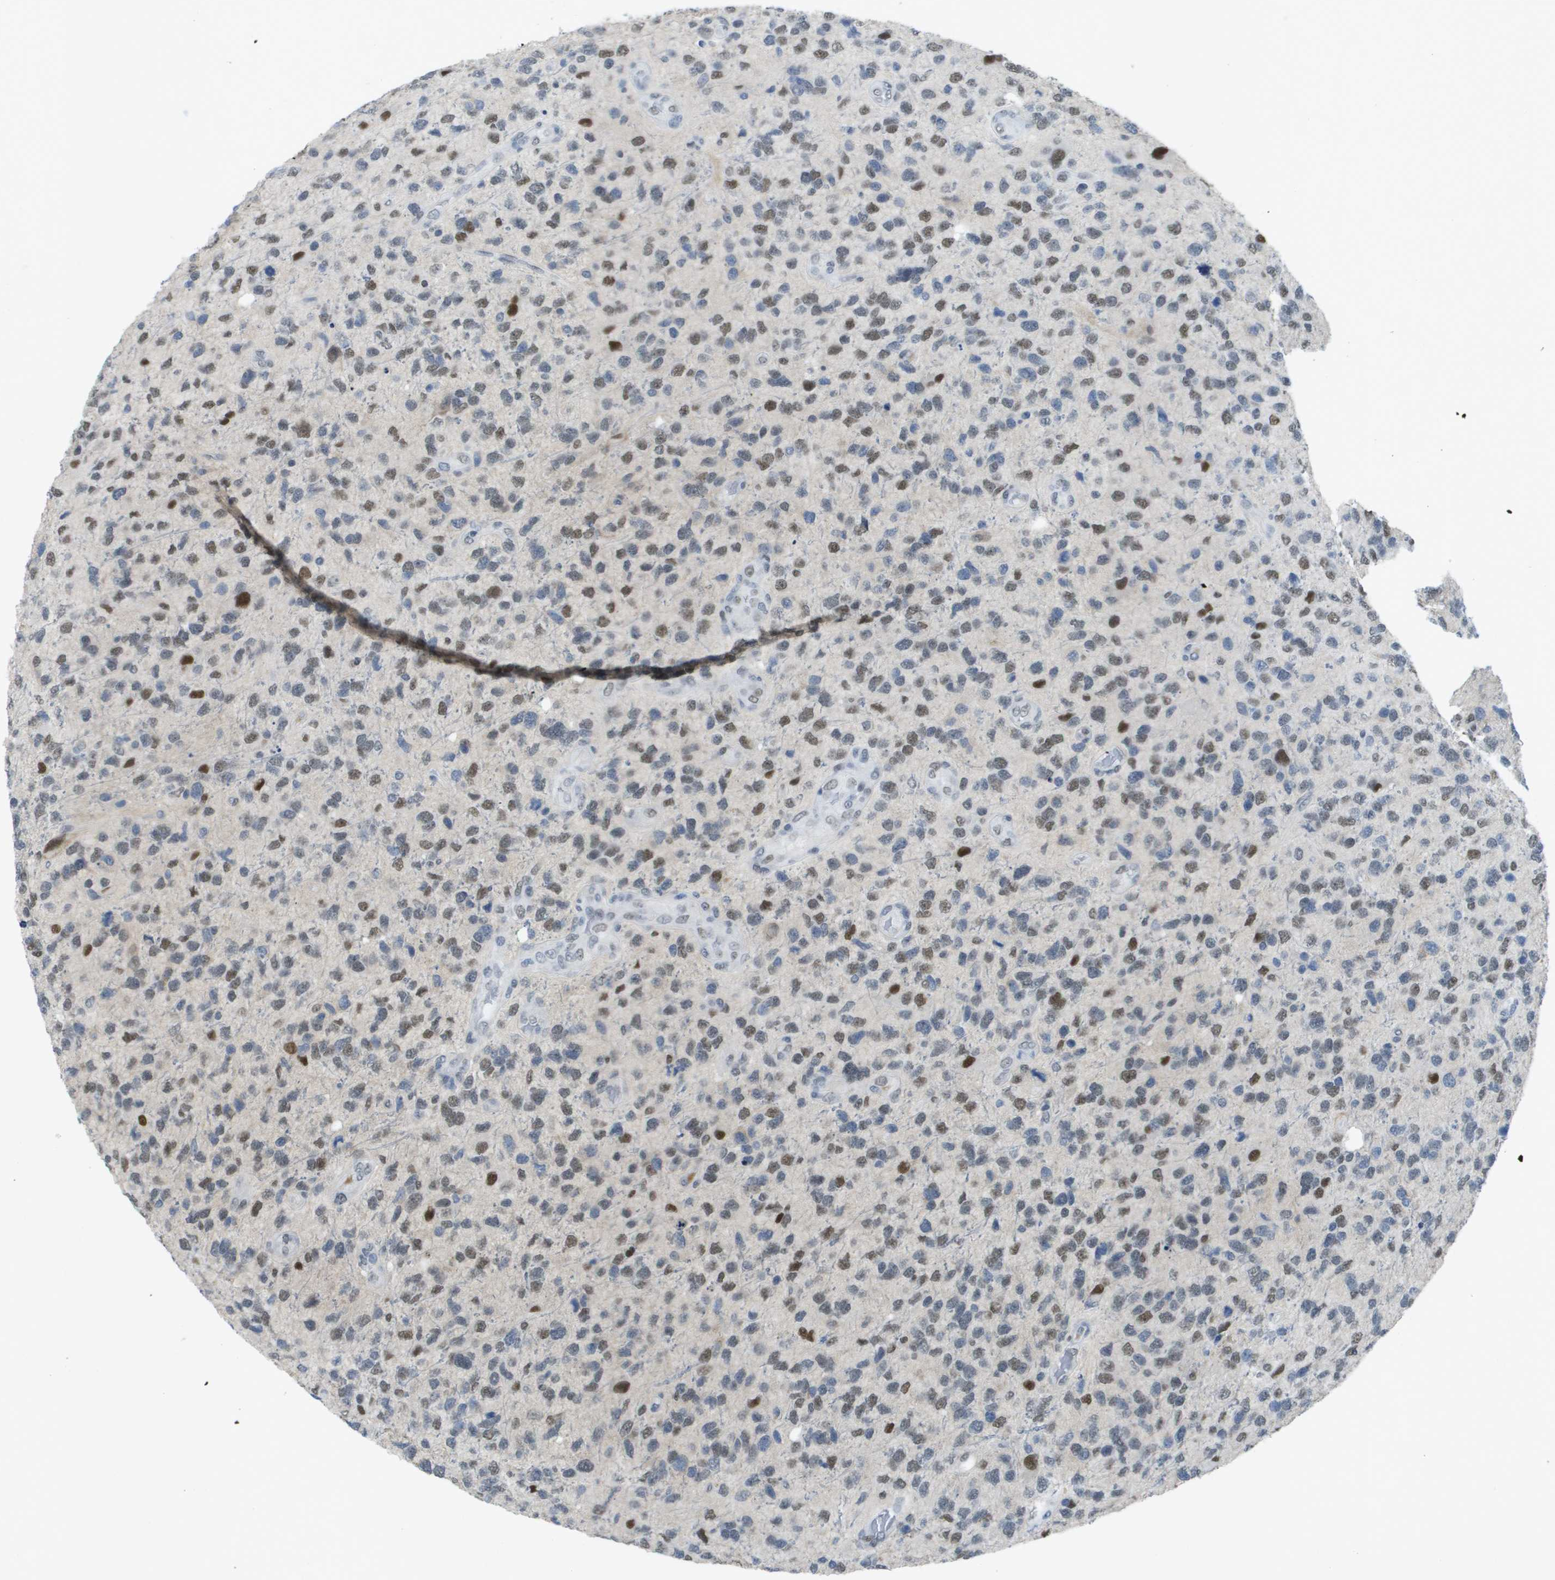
{"staining": {"intensity": "moderate", "quantity": "25%-75%", "location": "nuclear"}, "tissue": "glioma", "cell_type": "Tumor cells", "image_type": "cancer", "snomed": [{"axis": "morphology", "description": "Glioma, malignant, High grade"}, {"axis": "topography", "description": "Brain"}], "caption": "IHC (DAB (3,3'-diaminobenzidine)) staining of human glioma shows moderate nuclear protein expression in about 25%-75% of tumor cells.", "gene": "TP53RK", "patient": {"sex": "female", "age": 58}}